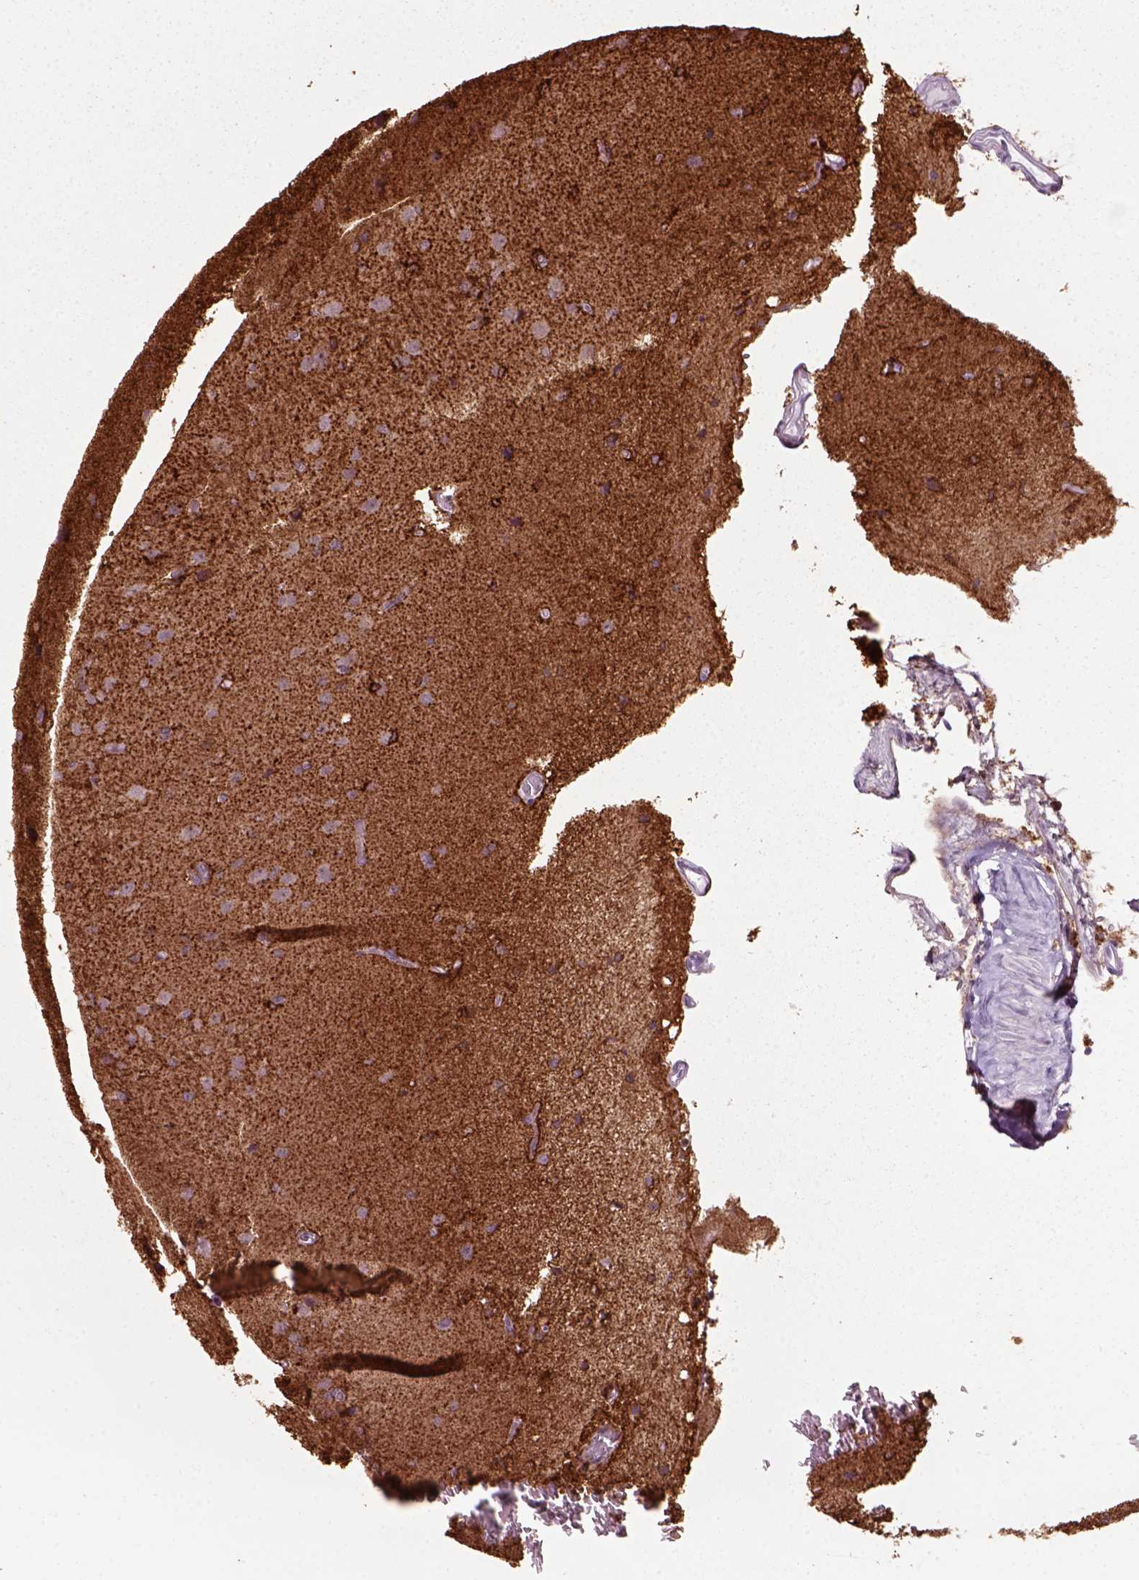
{"staining": {"intensity": "strong", "quantity": "<25%", "location": "cytoplasmic/membranous"}, "tissue": "glioma", "cell_type": "Tumor cells", "image_type": "cancer", "snomed": [{"axis": "morphology", "description": "Glioma, malignant, Low grade"}, {"axis": "topography", "description": "Brain"}], "caption": "Immunohistochemistry of glioma demonstrates medium levels of strong cytoplasmic/membranous positivity in about <25% of tumor cells.", "gene": "MARCKS", "patient": {"sex": "male", "age": 58}}